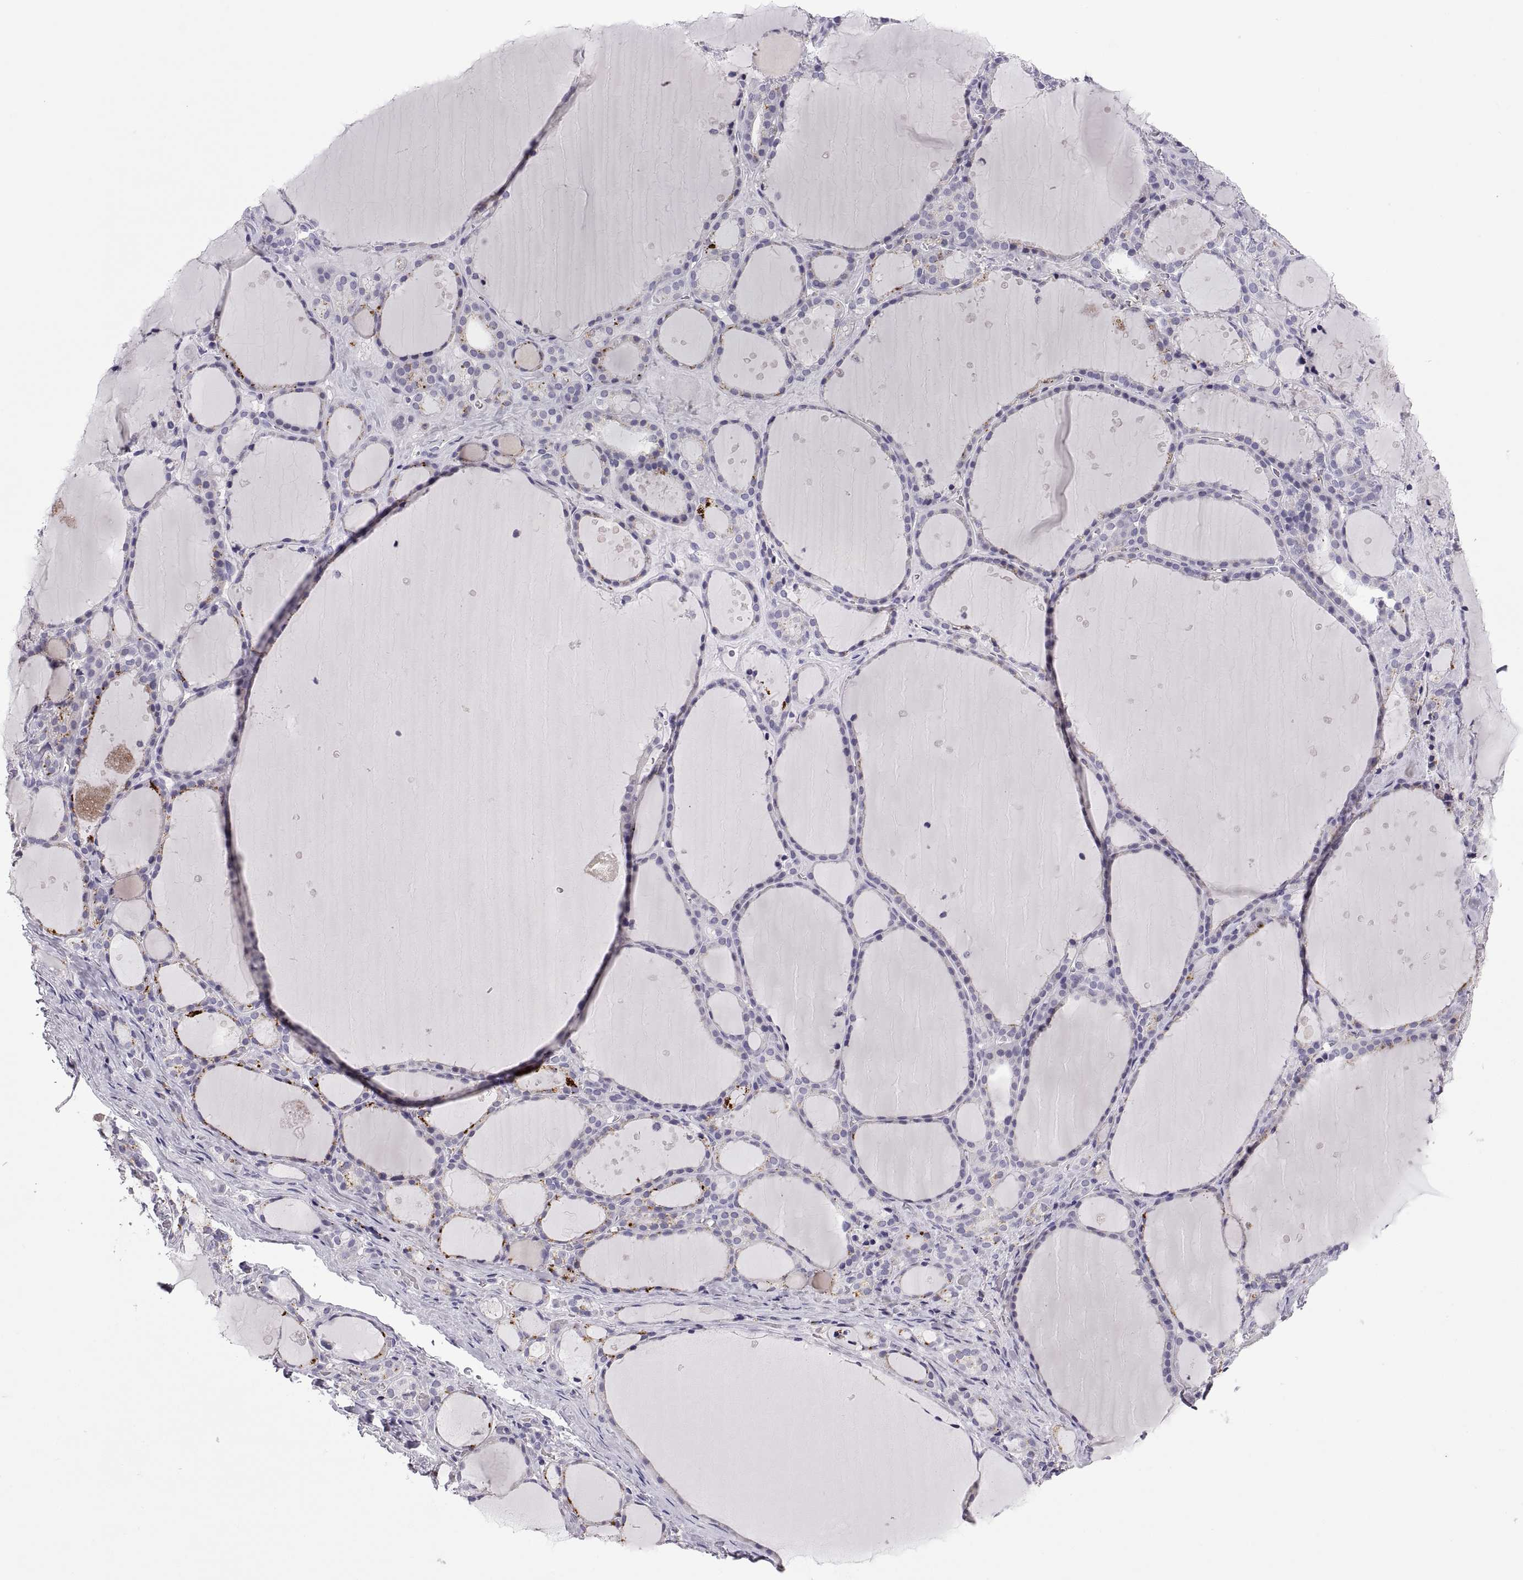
{"staining": {"intensity": "negative", "quantity": "none", "location": "none"}, "tissue": "thyroid gland", "cell_type": "Glandular cells", "image_type": "normal", "snomed": [{"axis": "morphology", "description": "Normal tissue, NOS"}, {"axis": "topography", "description": "Thyroid gland"}], "caption": "Immunohistochemical staining of unremarkable thyroid gland exhibits no significant expression in glandular cells.", "gene": "RGS19", "patient": {"sex": "male", "age": 68}}